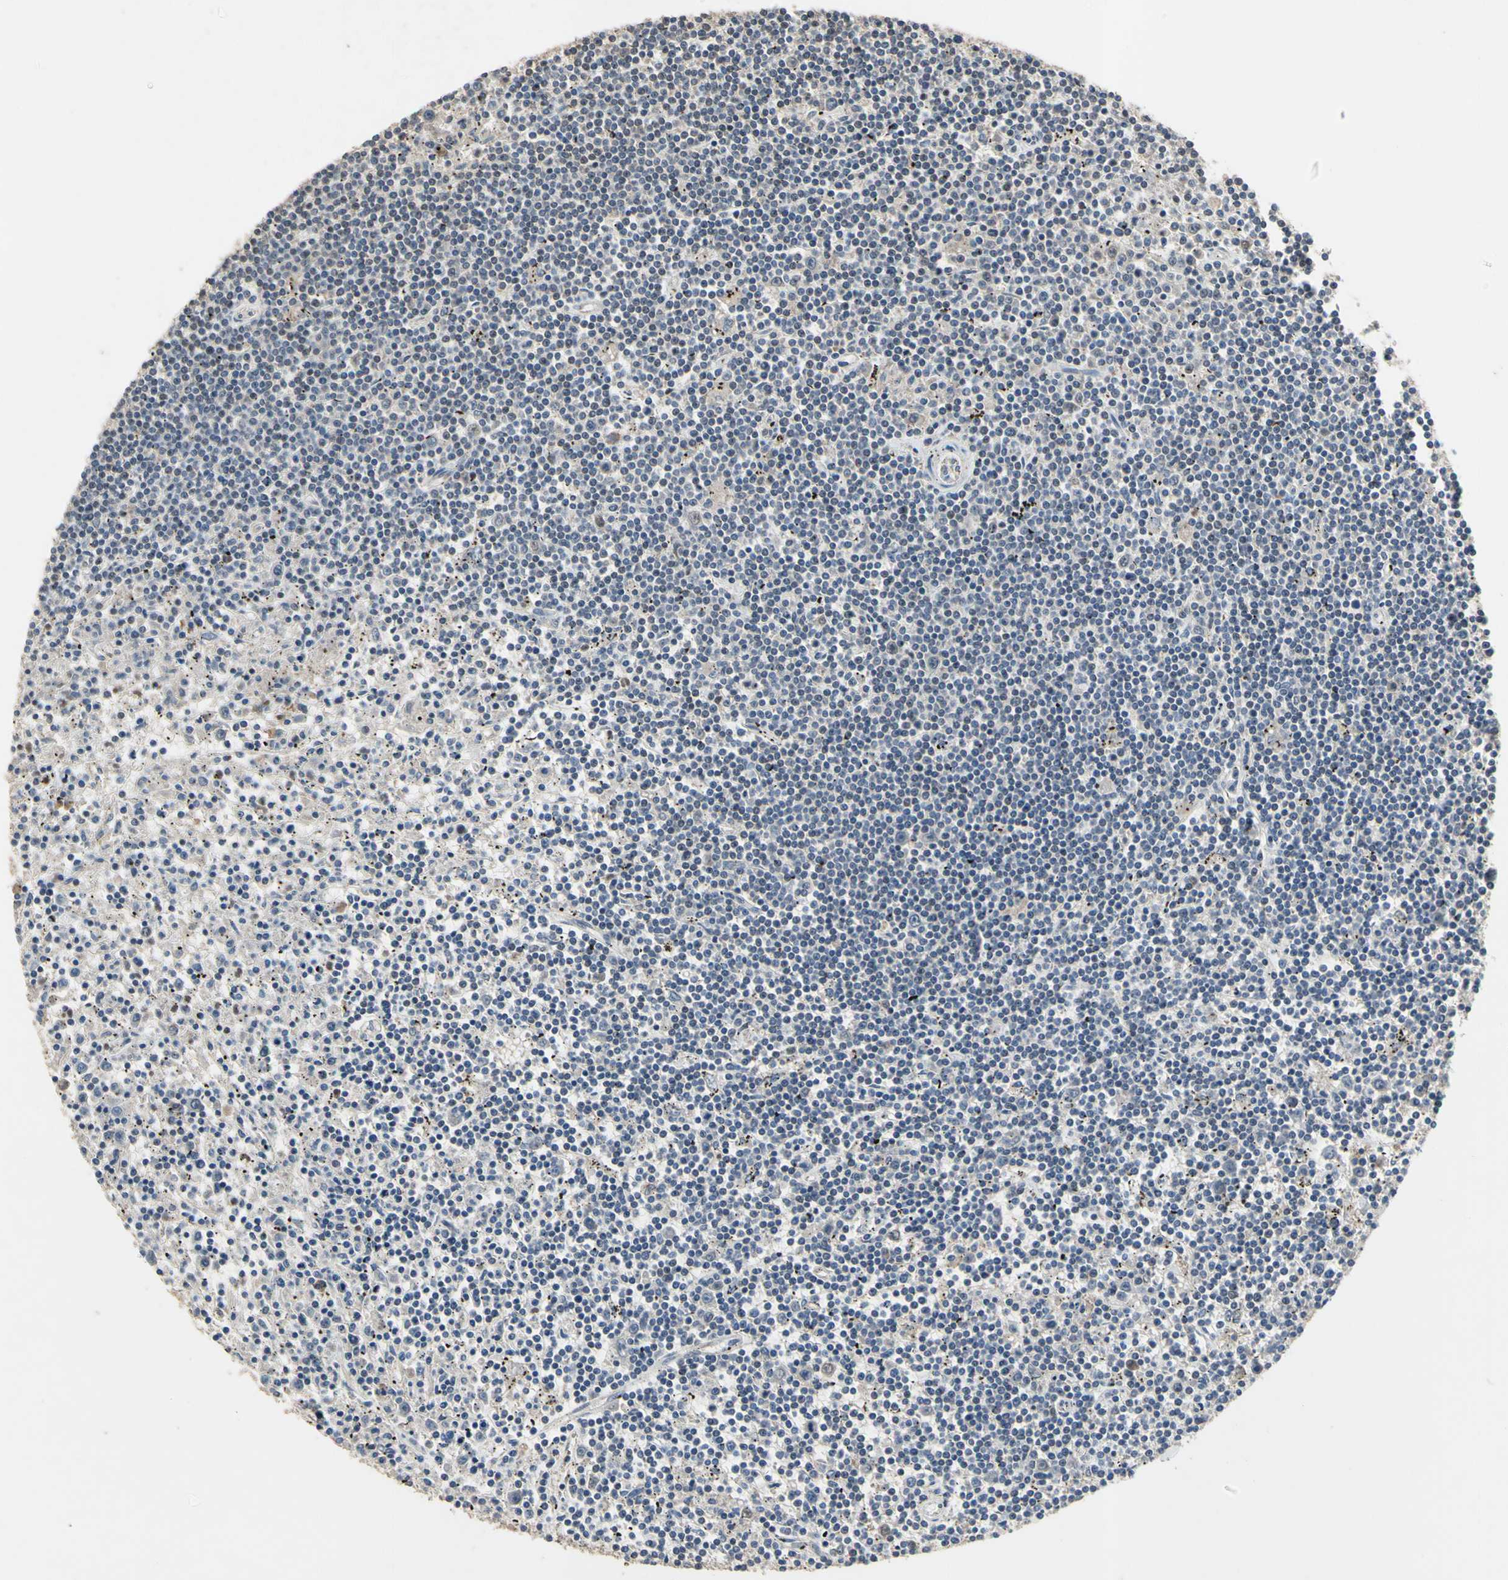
{"staining": {"intensity": "negative", "quantity": "none", "location": "none"}, "tissue": "lymphoma", "cell_type": "Tumor cells", "image_type": "cancer", "snomed": [{"axis": "morphology", "description": "Malignant lymphoma, non-Hodgkin's type, Low grade"}, {"axis": "topography", "description": "Spleen"}], "caption": "Immunohistochemistry histopathology image of neoplastic tissue: low-grade malignant lymphoma, non-Hodgkin's type stained with DAB (3,3'-diaminobenzidine) exhibits no significant protein staining in tumor cells. The staining is performed using DAB brown chromogen with nuclei counter-stained in using hematoxylin.", "gene": "ZNF174", "patient": {"sex": "male", "age": 76}}